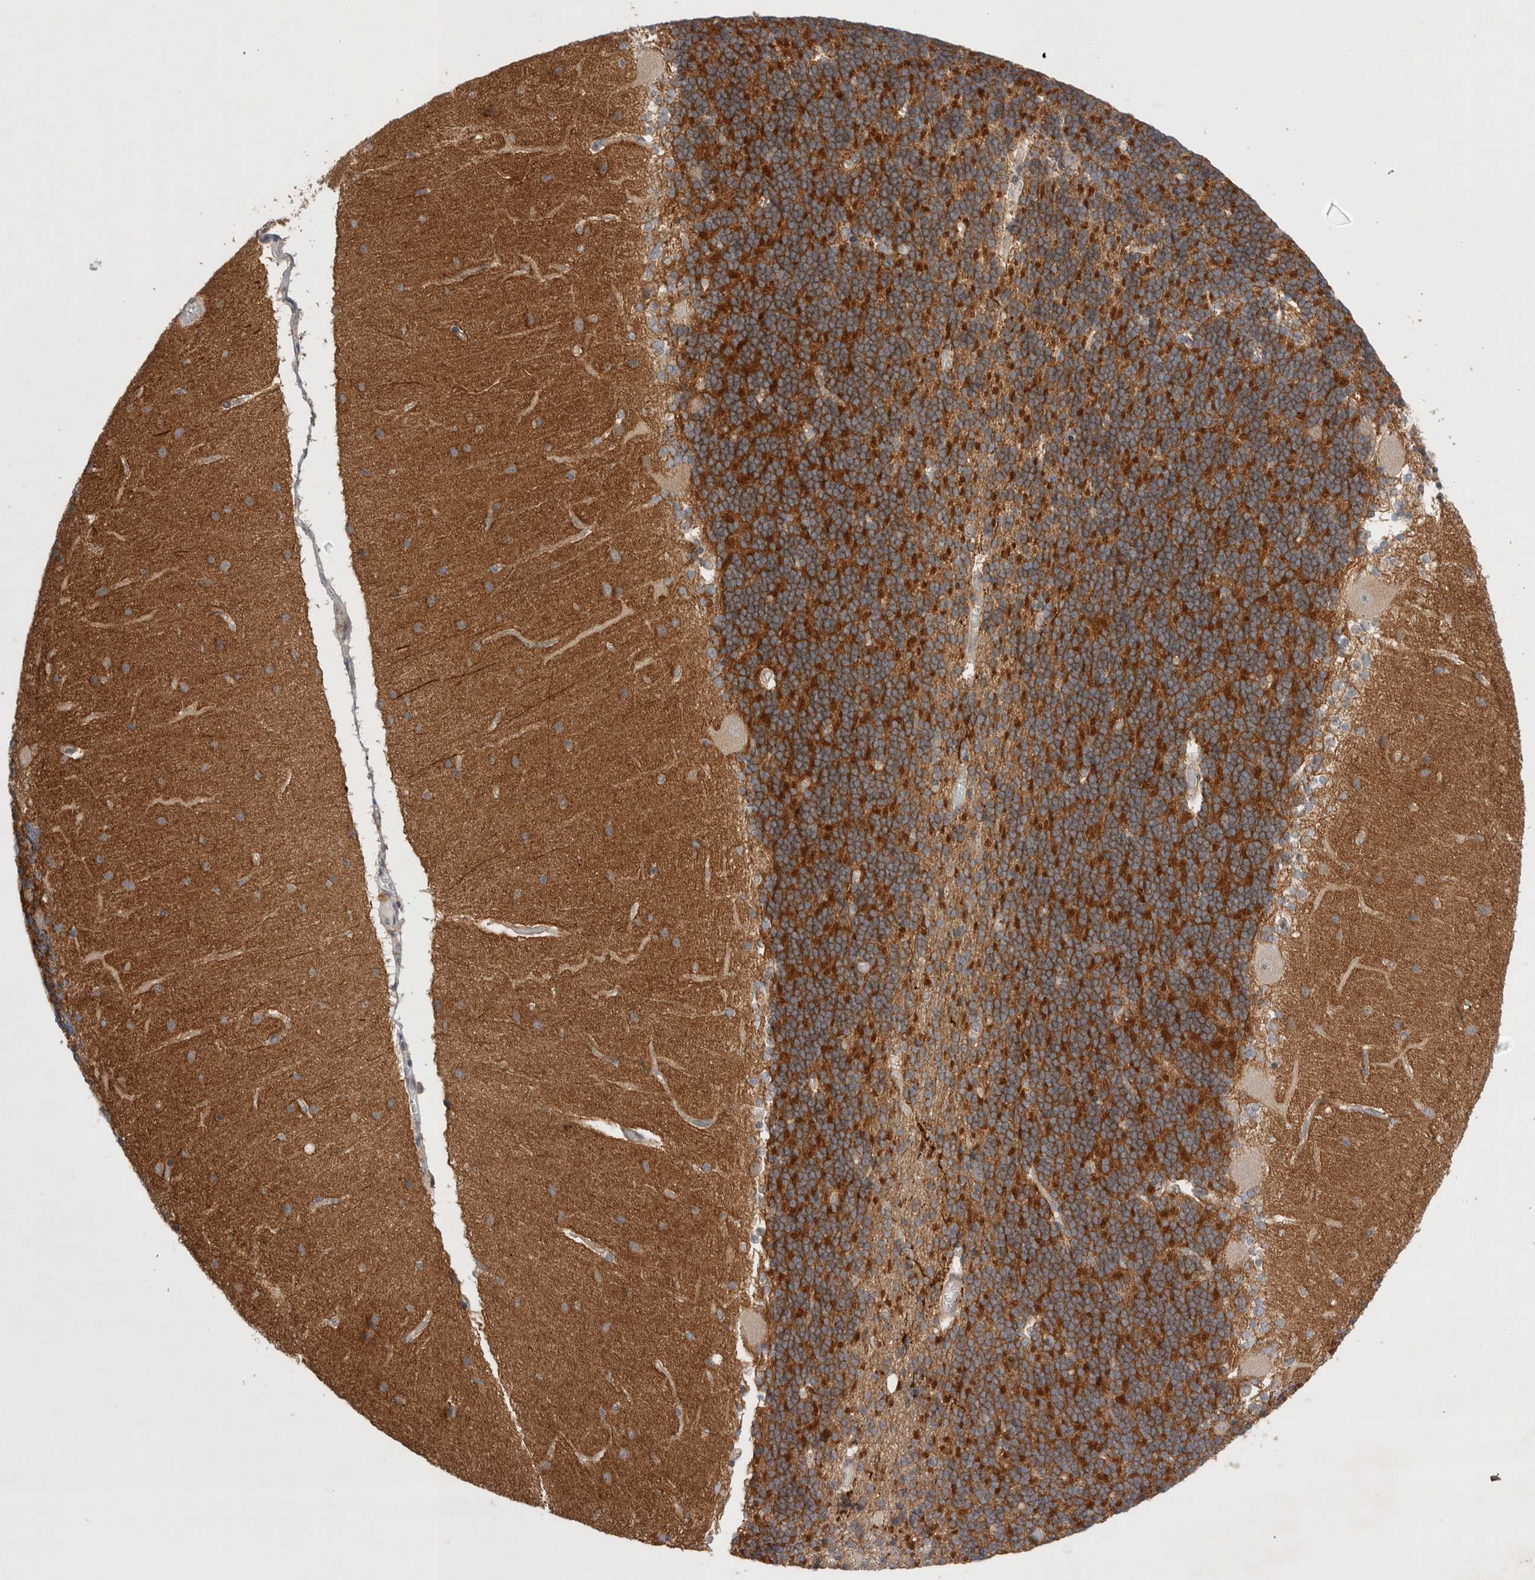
{"staining": {"intensity": "strong", "quantity": ">75%", "location": "cytoplasmic/membranous"}, "tissue": "cerebellum", "cell_type": "Cells in granular layer", "image_type": "normal", "snomed": [{"axis": "morphology", "description": "Normal tissue, NOS"}, {"axis": "topography", "description": "Cerebellum"}], "caption": "A photomicrograph of cerebellum stained for a protein demonstrates strong cytoplasmic/membranous brown staining in cells in granular layer. (IHC, brightfield microscopy, high magnification).", "gene": "SLC29A1", "patient": {"sex": "female", "age": 54}}